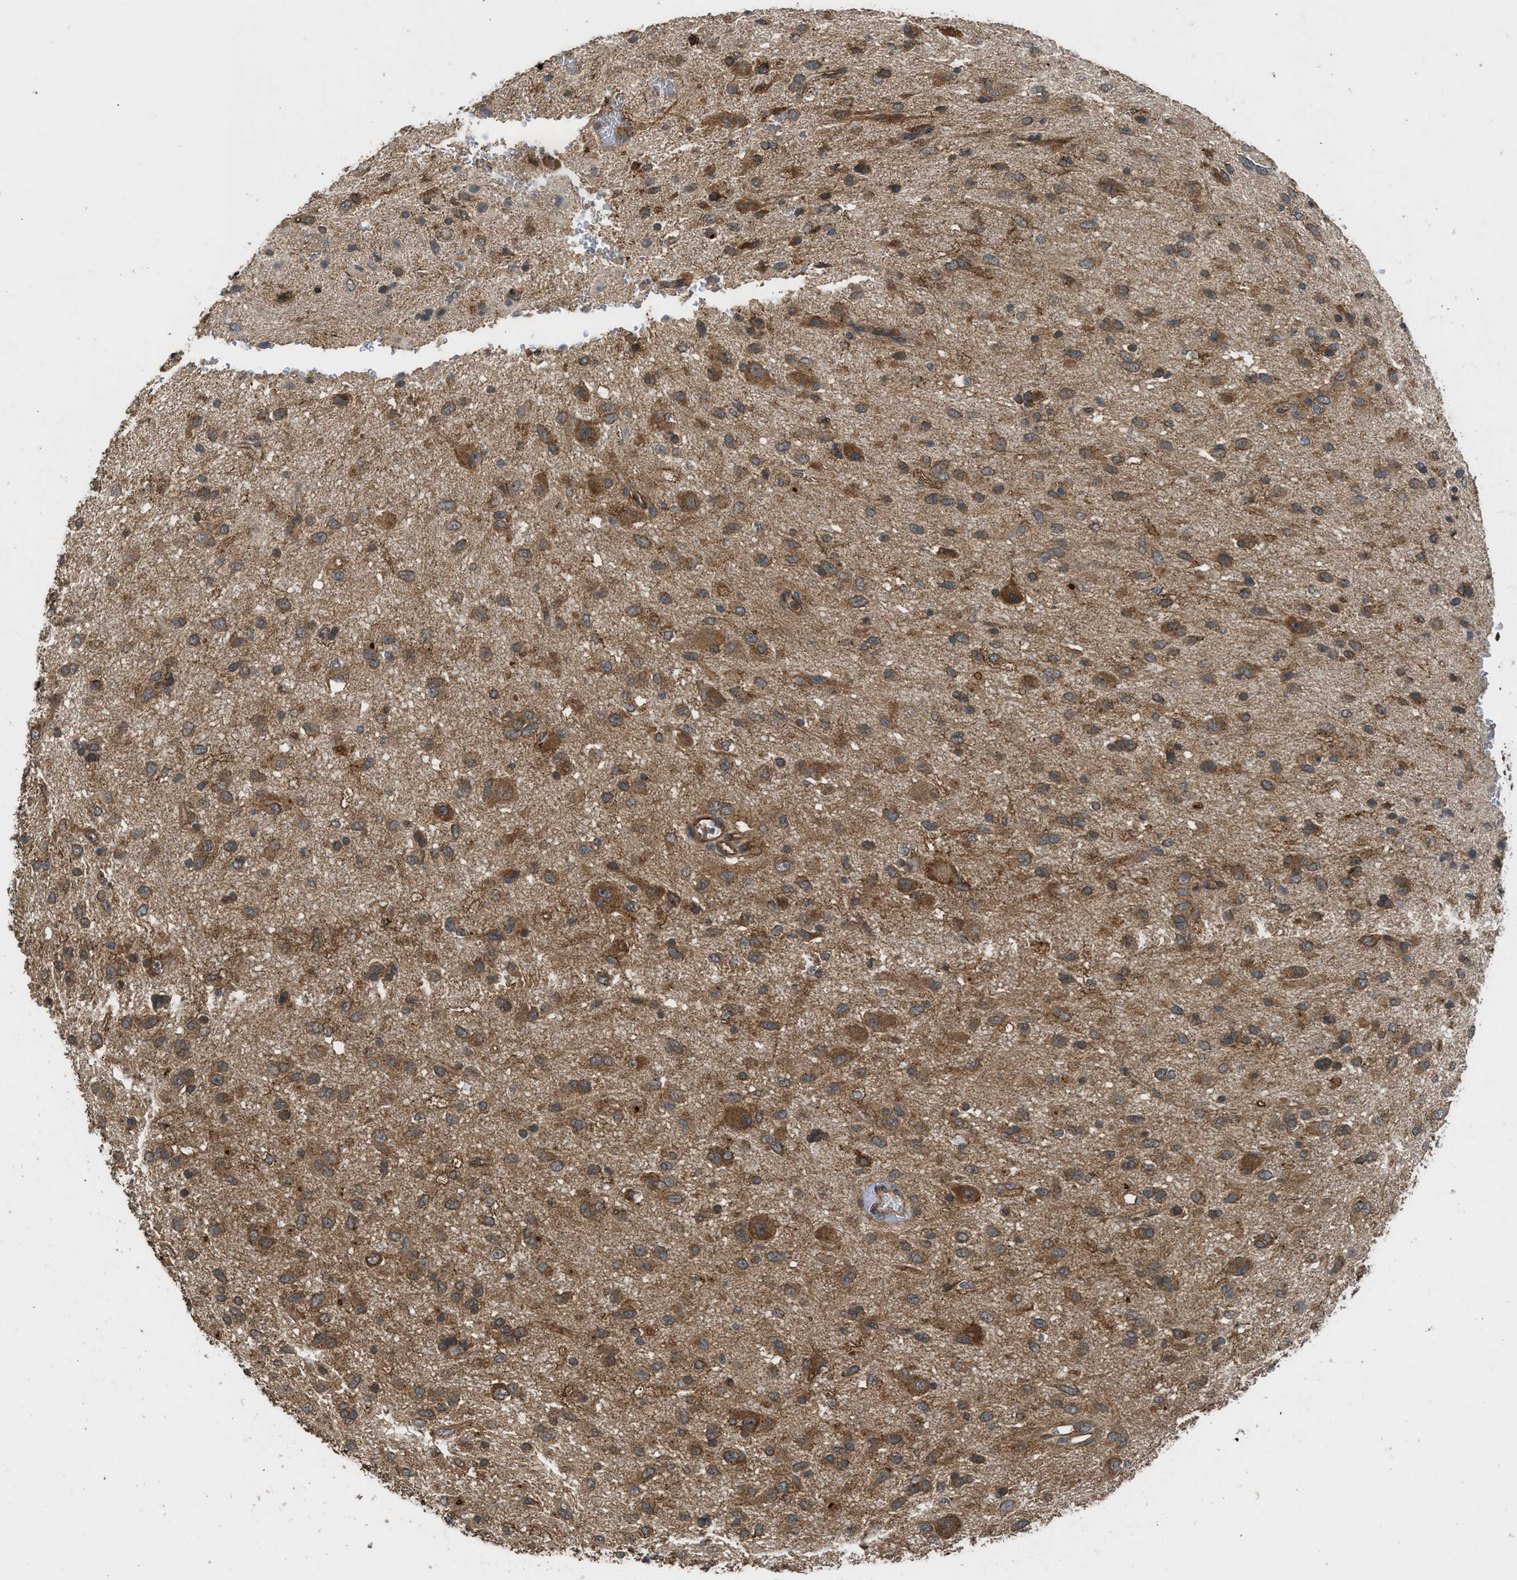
{"staining": {"intensity": "moderate", "quantity": ">75%", "location": "cytoplasmic/membranous"}, "tissue": "glioma", "cell_type": "Tumor cells", "image_type": "cancer", "snomed": [{"axis": "morphology", "description": "Glioma, malignant, Low grade"}, {"axis": "topography", "description": "Brain"}], "caption": "There is medium levels of moderate cytoplasmic/membranous expression in tumor cells of glioma, as demonstrated by immunohistochemical staining (brown color).", "gene": "HIP1R", "patient": {"sex": "male", "age": 77}}